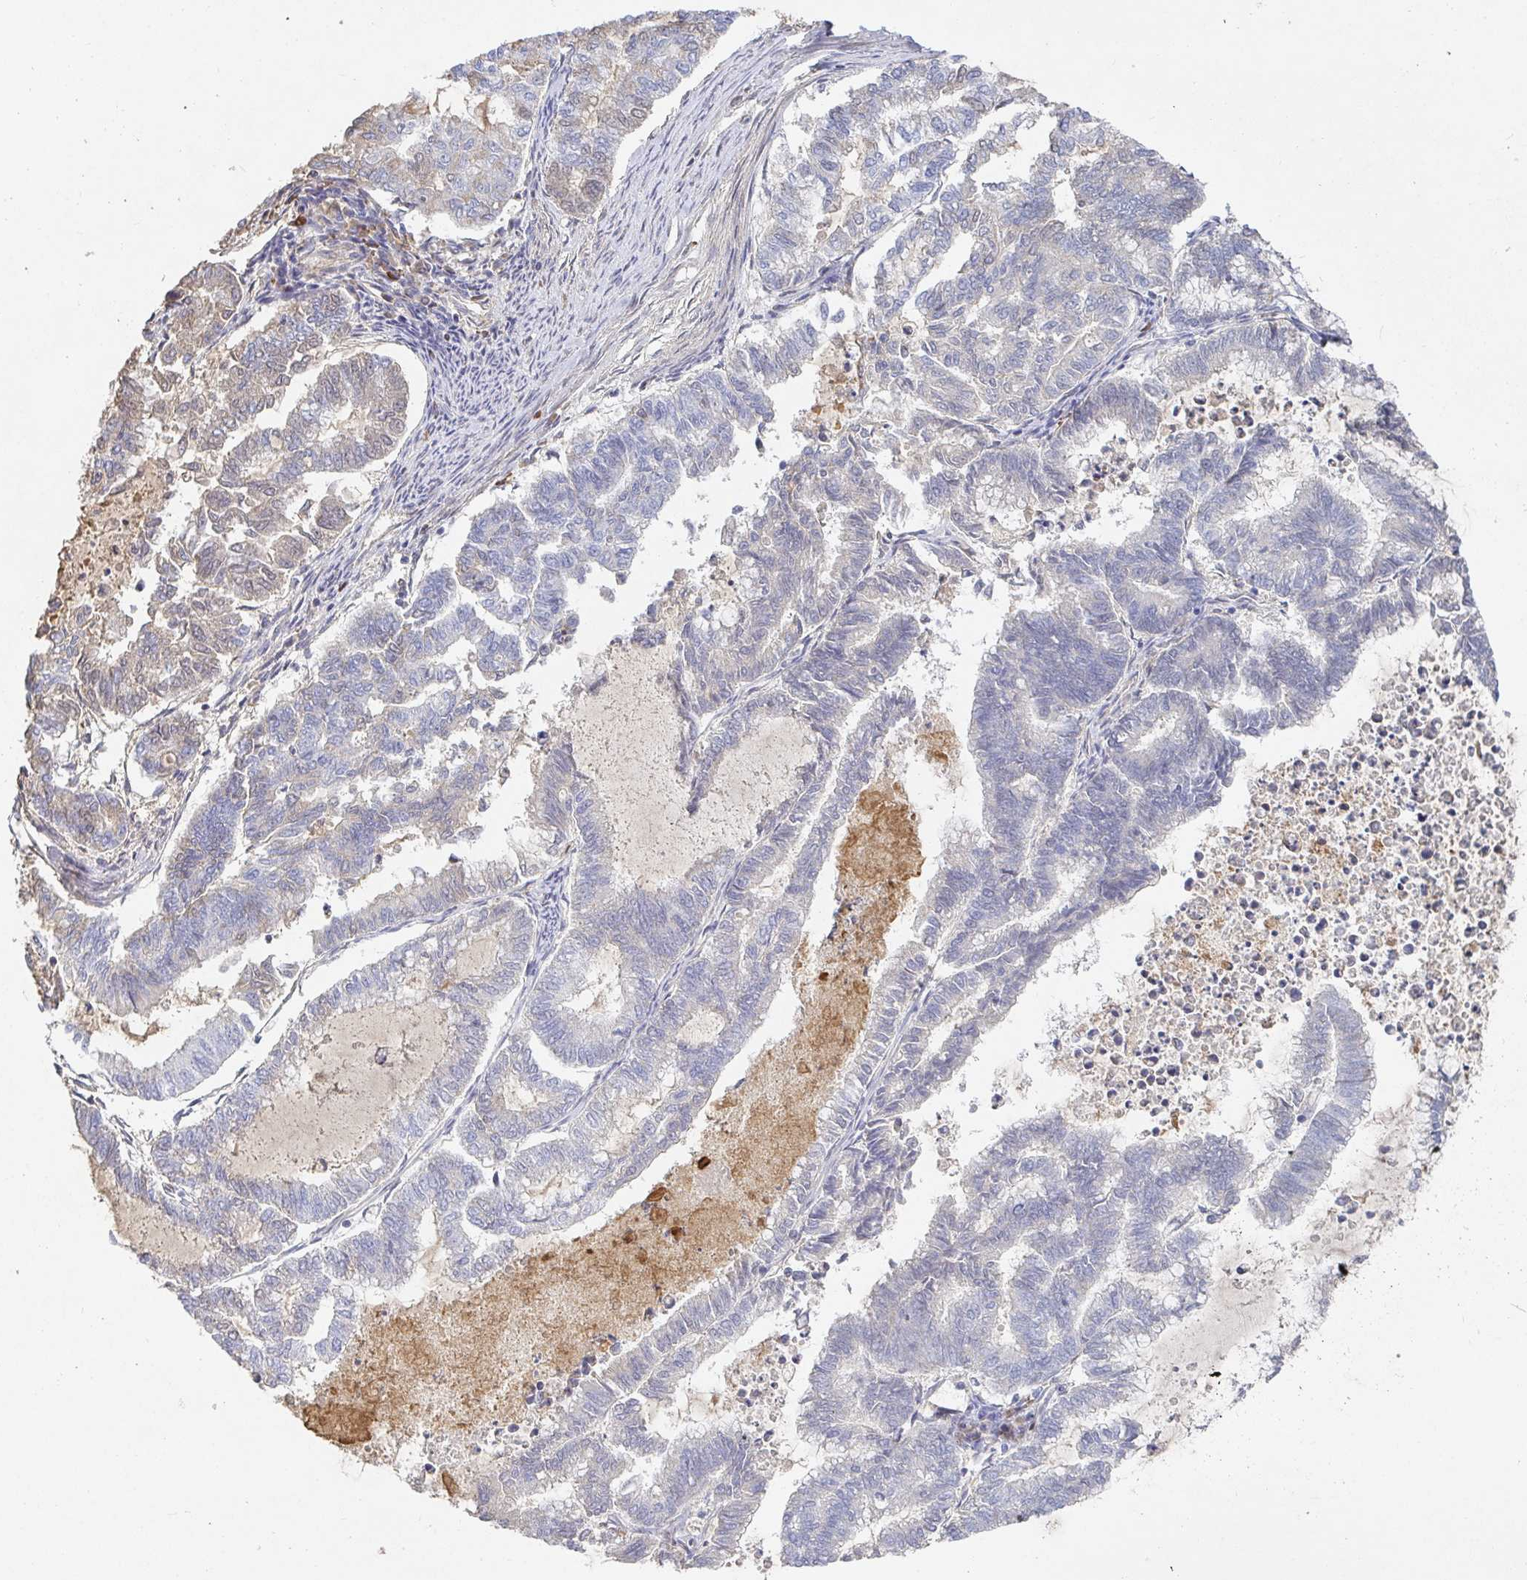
{"staining": {"intensity": "negative", "quantity": "none", "location": "none"}, "tissue": "endometrial cancer", "cell_type": "Tumor cells", "image_type": "cancer", "snomed": [{"axis": "morphology", "description": "Adenocarcinoma, NOS"}, {"axis": "topography", "description": "Endometrium"}], "caption": "The micrograph demonstrates no significant expression in tumor cells of adenocarcinoma (endometrial).", "gene": "IRAK2", "patient": {"sex": "female", "age": 79}}